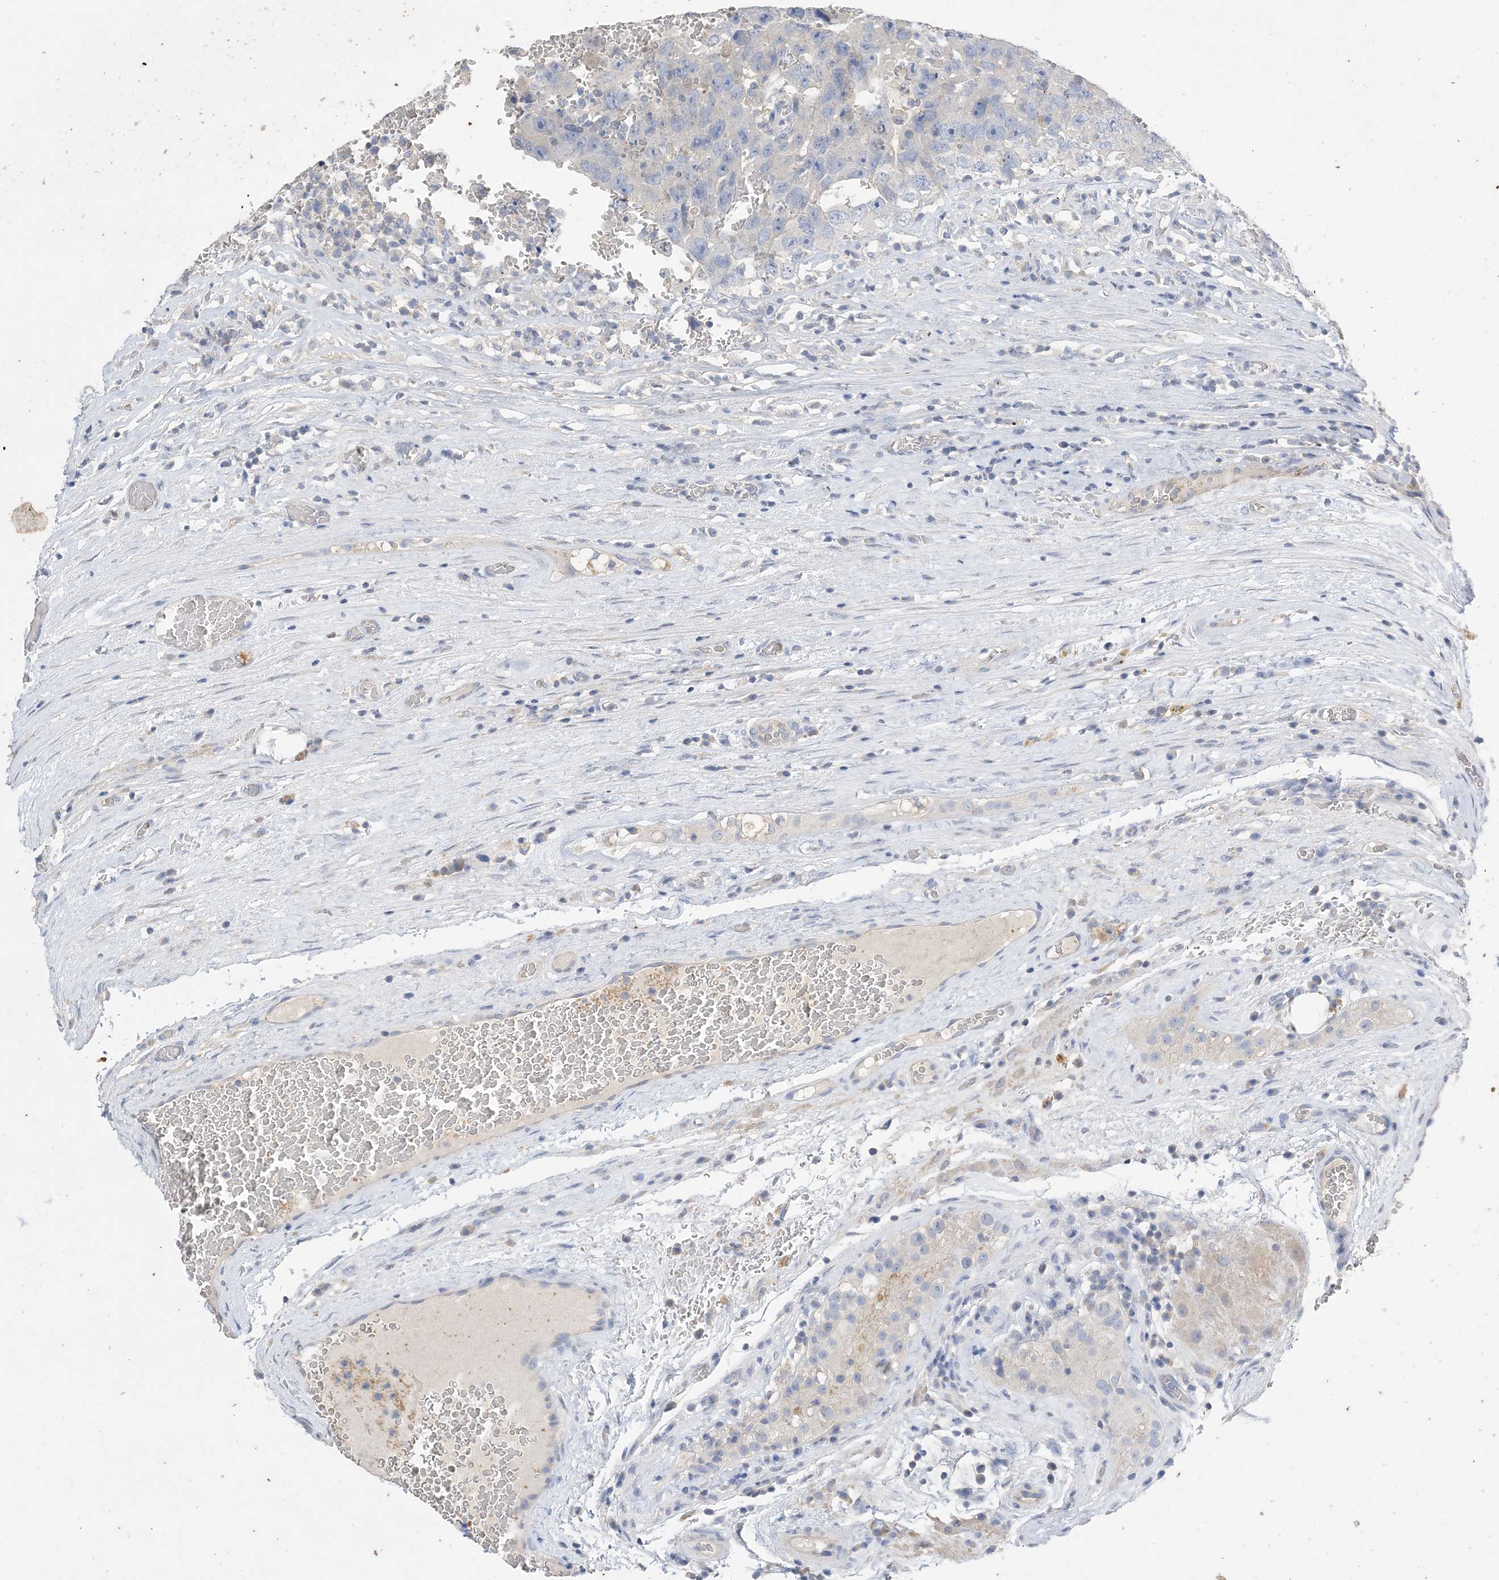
{"staining": {"intensity": "negative", "quantity": "none", "location": "none"}, "tissue": "testis cancer", "cell_type": "Tumor cells", "image_type": "cancer", "snomed": [{"axis": "morphology", "description": "Carcinoma, Embryonal, NOS"}, {"axis": "topography", "description": "Testis"}], "caption": "A photomicrograph of testis cancer (embryonal carcinoma) stained for a protein shows no brown staining in tumor cells. (Brightfield microscopy of DAB (3,3'-diaminobenzidine) immunohistochemistry (IHC) at high magnification).", "gene": "KPRP", "patient": {"sex": "male", "age": 26}}